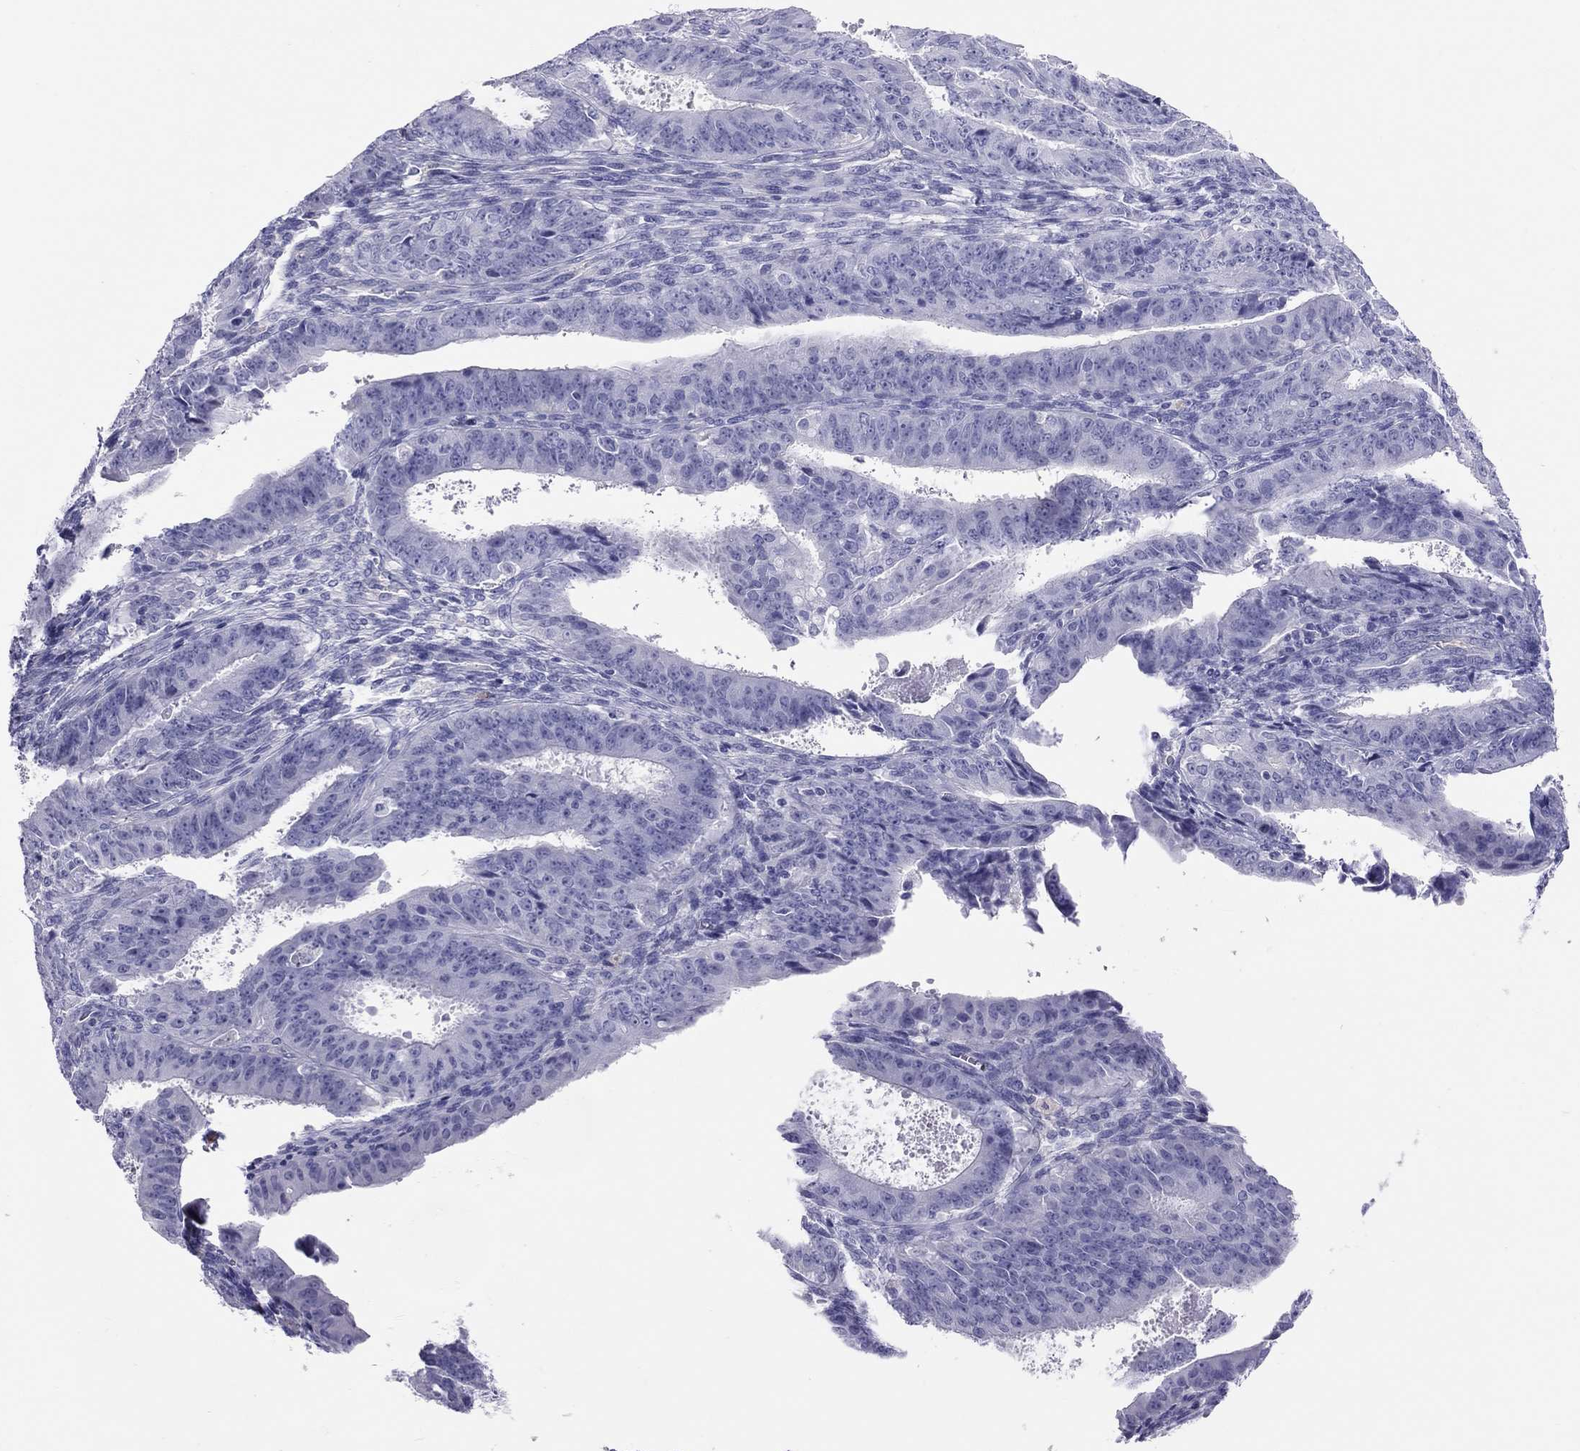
{"staining": {"intensity": "negative", "quantity": "none", "location": "none"}, "tissue": "ovarian cancer", "cell_type": "Tumor cells", "image_type": "cancer", "snomed": [{"axis": "morphology", "description": "Carcinoma, endometroid"}, {"axis": "topography", "description": "Ovary"}], "caption": "A high-resolution micrograph shows immunohistochemistry staining of ovarian endometroid carcinoma, which displays no significant staining in tumor cells.", "gene": "PSMB11", "patient": {"sex": "female", "age": 42}}